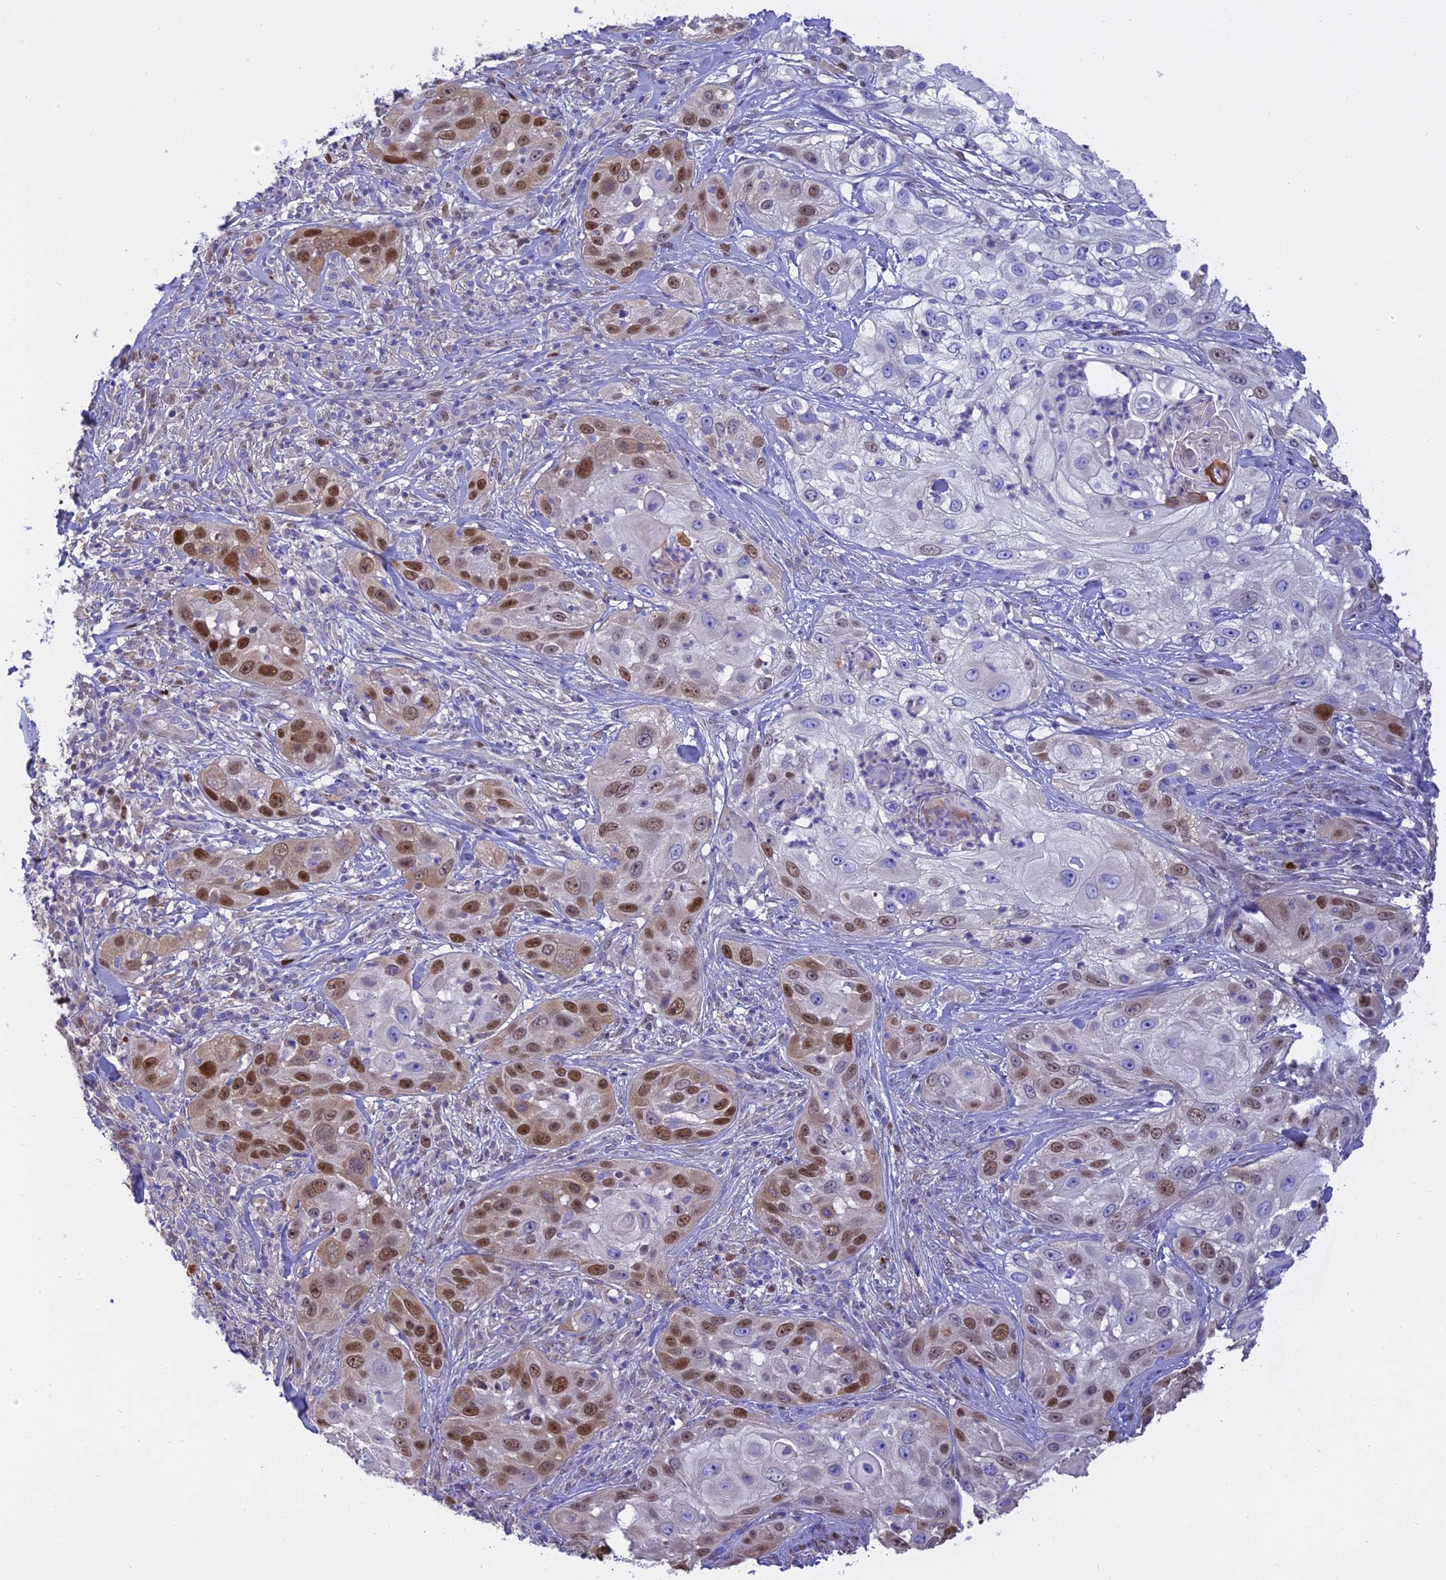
{"staining": {"intensity": "moderate", "quantity": "25%-75%", "location": "nuclear"}, "tissue": "skin cancer", "cell_type": "Tumor cells", "image_type": "cancer", "snomed": [{"axis": "morphology", "description": "Squamous cell carcinoma, NOS"}, {"axis": "topography", "description": "Skin"}], "caption": "Human skin cancer stained with a brown dye exhibits moderate nuclear positive staining in about 25%-75% of tumor cells.", "gene": "CENPV", "patient": {"sex": "female", "age": 44}}